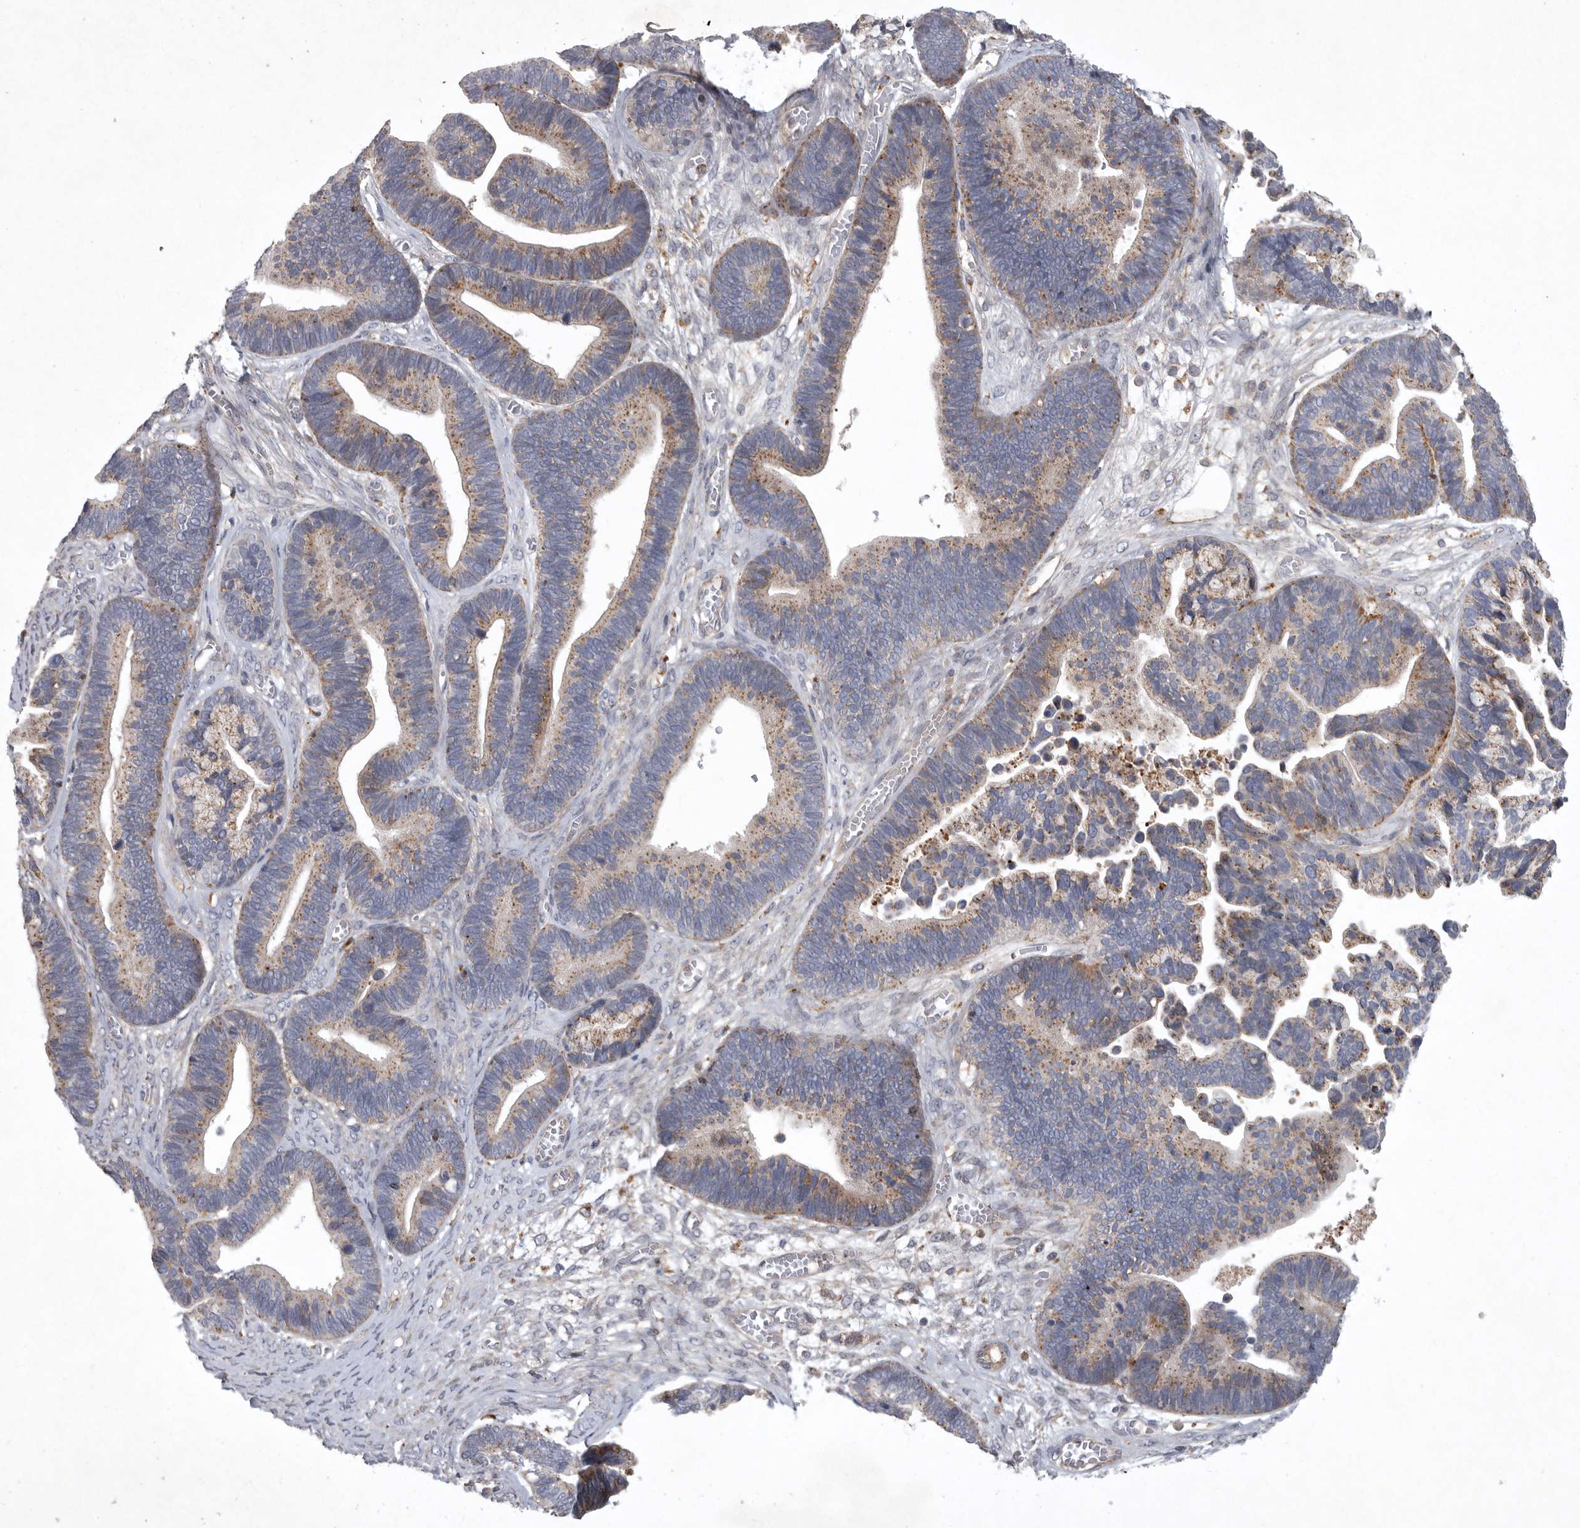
{"staining": {"intensity": "moderate", "quantity": ">75%", "location": "cytoplasmic/membranous"}, "tissue": "ovarian cancer", "cell_type": "Tumor cells", "image_type": "cancer", "snomed": [{"axis": "morphology", "description": "Cystadenocarcinoma, serous, NOS"}, {"axis": "topography", "description": "Ovary"}], "caption": "Protein expression analysis of human serous cystadenocarcinoma (ovarian) reveals moderate cytoplasmic/membranous staining in approximately >75% of tumor cells. The staining is performed using DAB (3,3'-diaminobenzidine) brown chromogen to label protein expression. The nuclei are counter-stained blue using hematoxylin.", "gene": "LAMTOR3", "patient": {"sex": "female", "age": 56}}